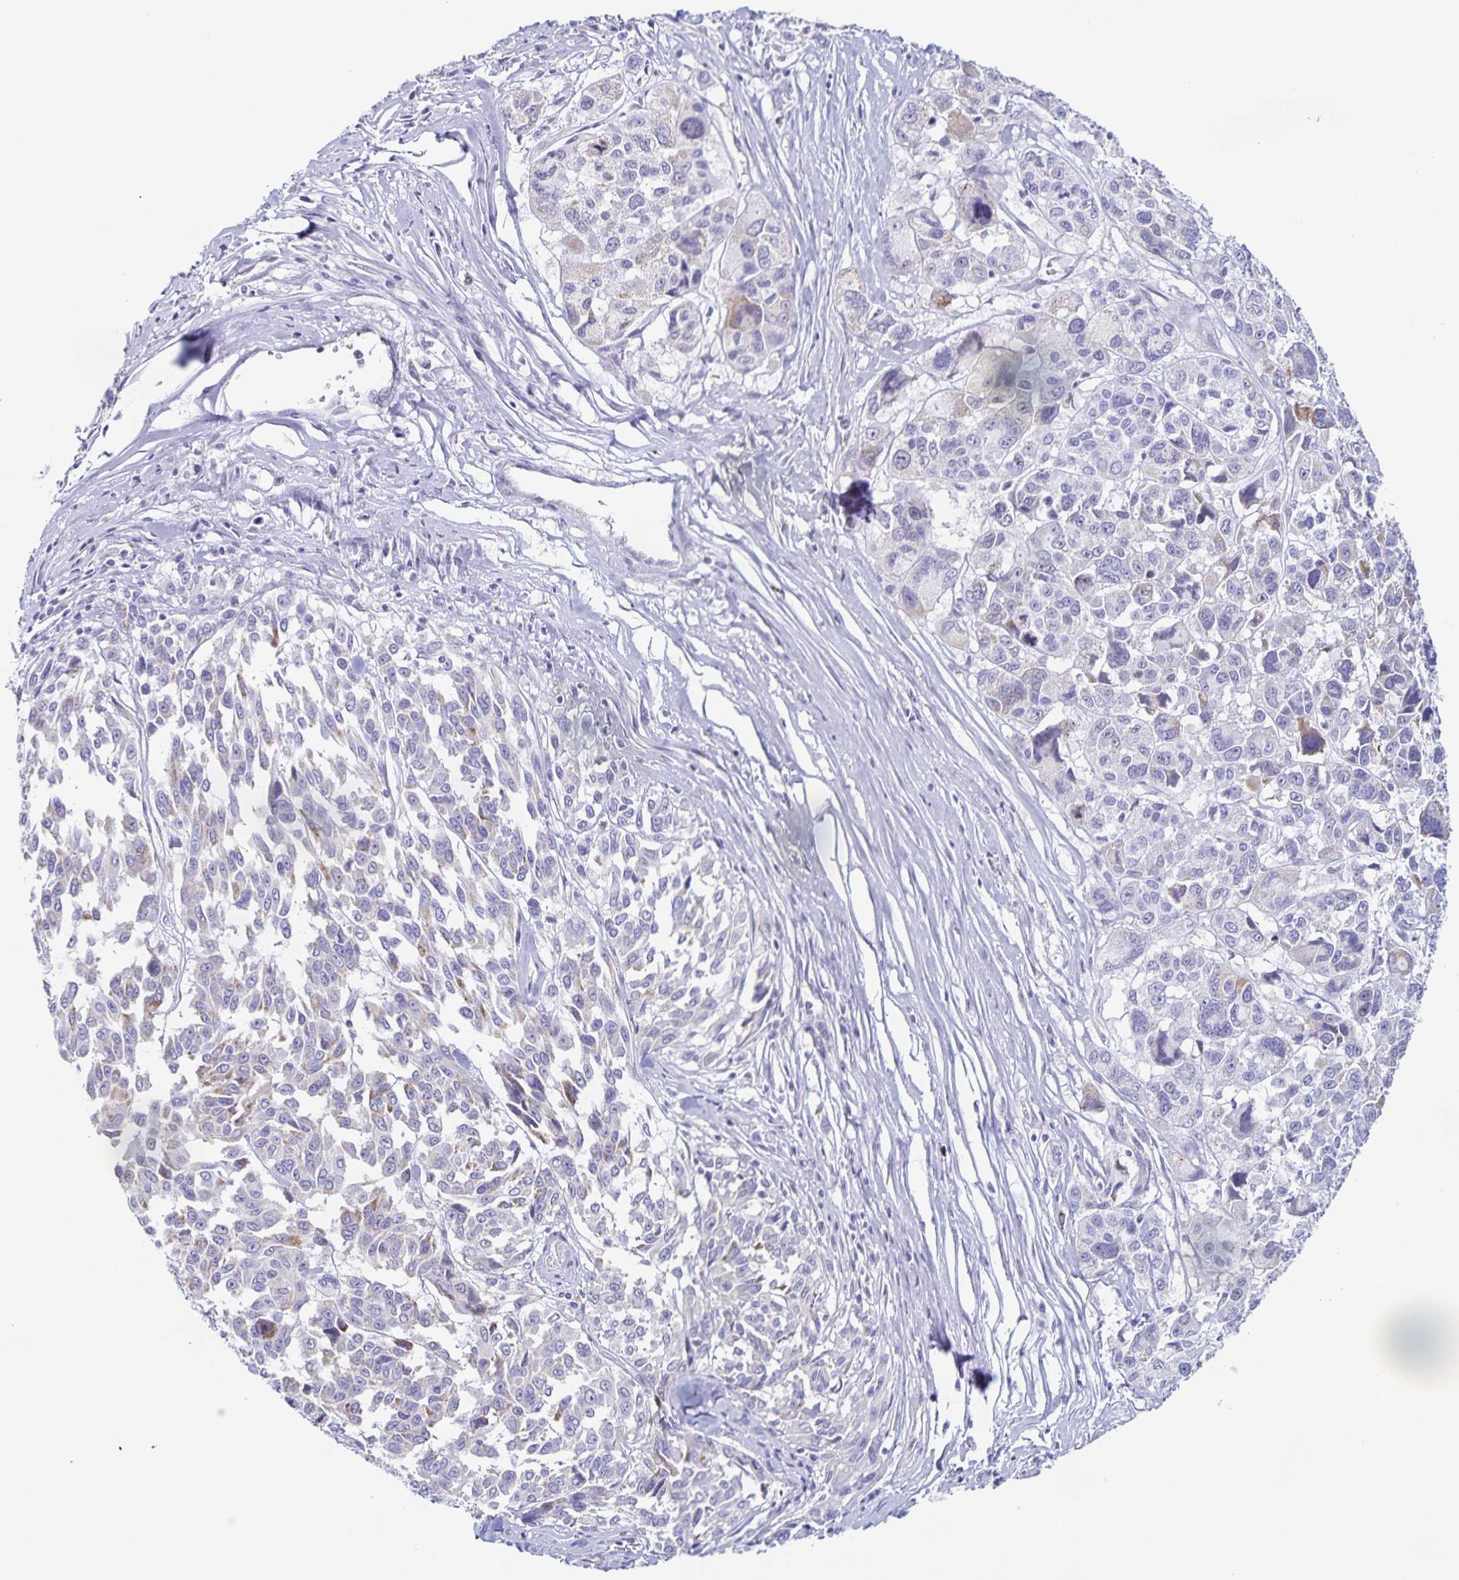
{"staining": {"intensity": "weak", "quantity": "<25%", "location": "cytoplasmic/membranous"}, "tissue": "melanoma", "cell_type": "Tumor cells", "image_type": "cancer", "snomed": [{"axis": "morphology", "description": "Malignant melanoma, NOS"}, {"axis": "topography", "description": "Skin"}], "caption": "High power microscopy photomicrograph of an IHC histopathology image of malignant melanoma, revealing no significant expression in tumor cells.", "gene": "CENPH", "patient": {"sex": "female", "age": 66}}